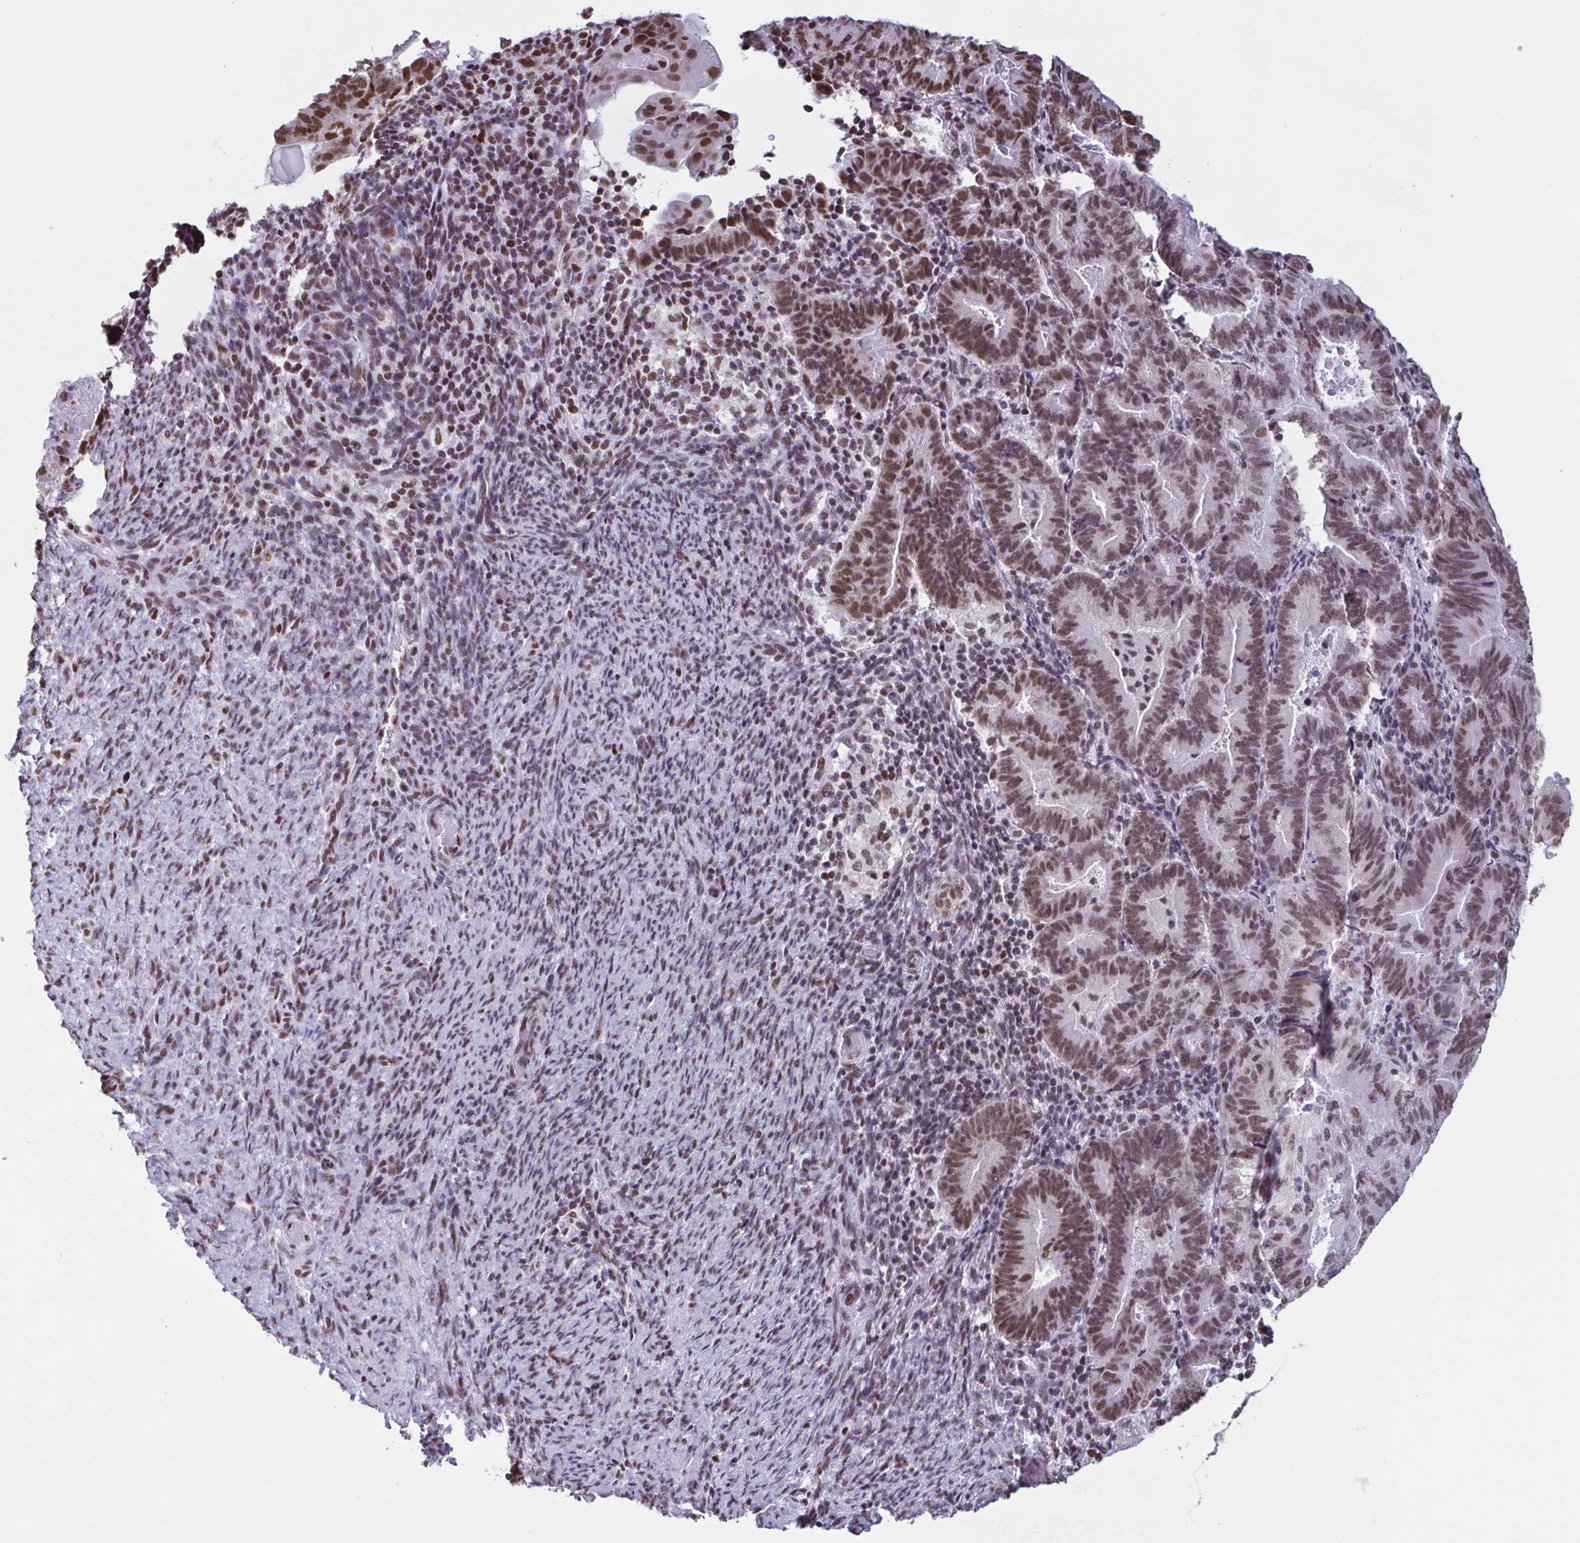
{"staining": {"intensity": "moderate", "quantity": ">75%", "location": "nuclear"}, "tissue": "endometrial cancer", "cell_type": "Tumor cells", "image_type": "cancer", "snomed": [{"axis": "morphology", "description": "Adenocarcinoma, NOS"}, {"axis": "topography", "description": "Endometrium"}], "caption": "An immunohistochemistry micrograph of neoplastic tissue is shown. Protein staining in brown labels moderate nuclear positivity in adenocarcinoma (endometrial) within tumor cells.", "gene": "TIMM21", "patient": {"sex": "female", "age": 70}}